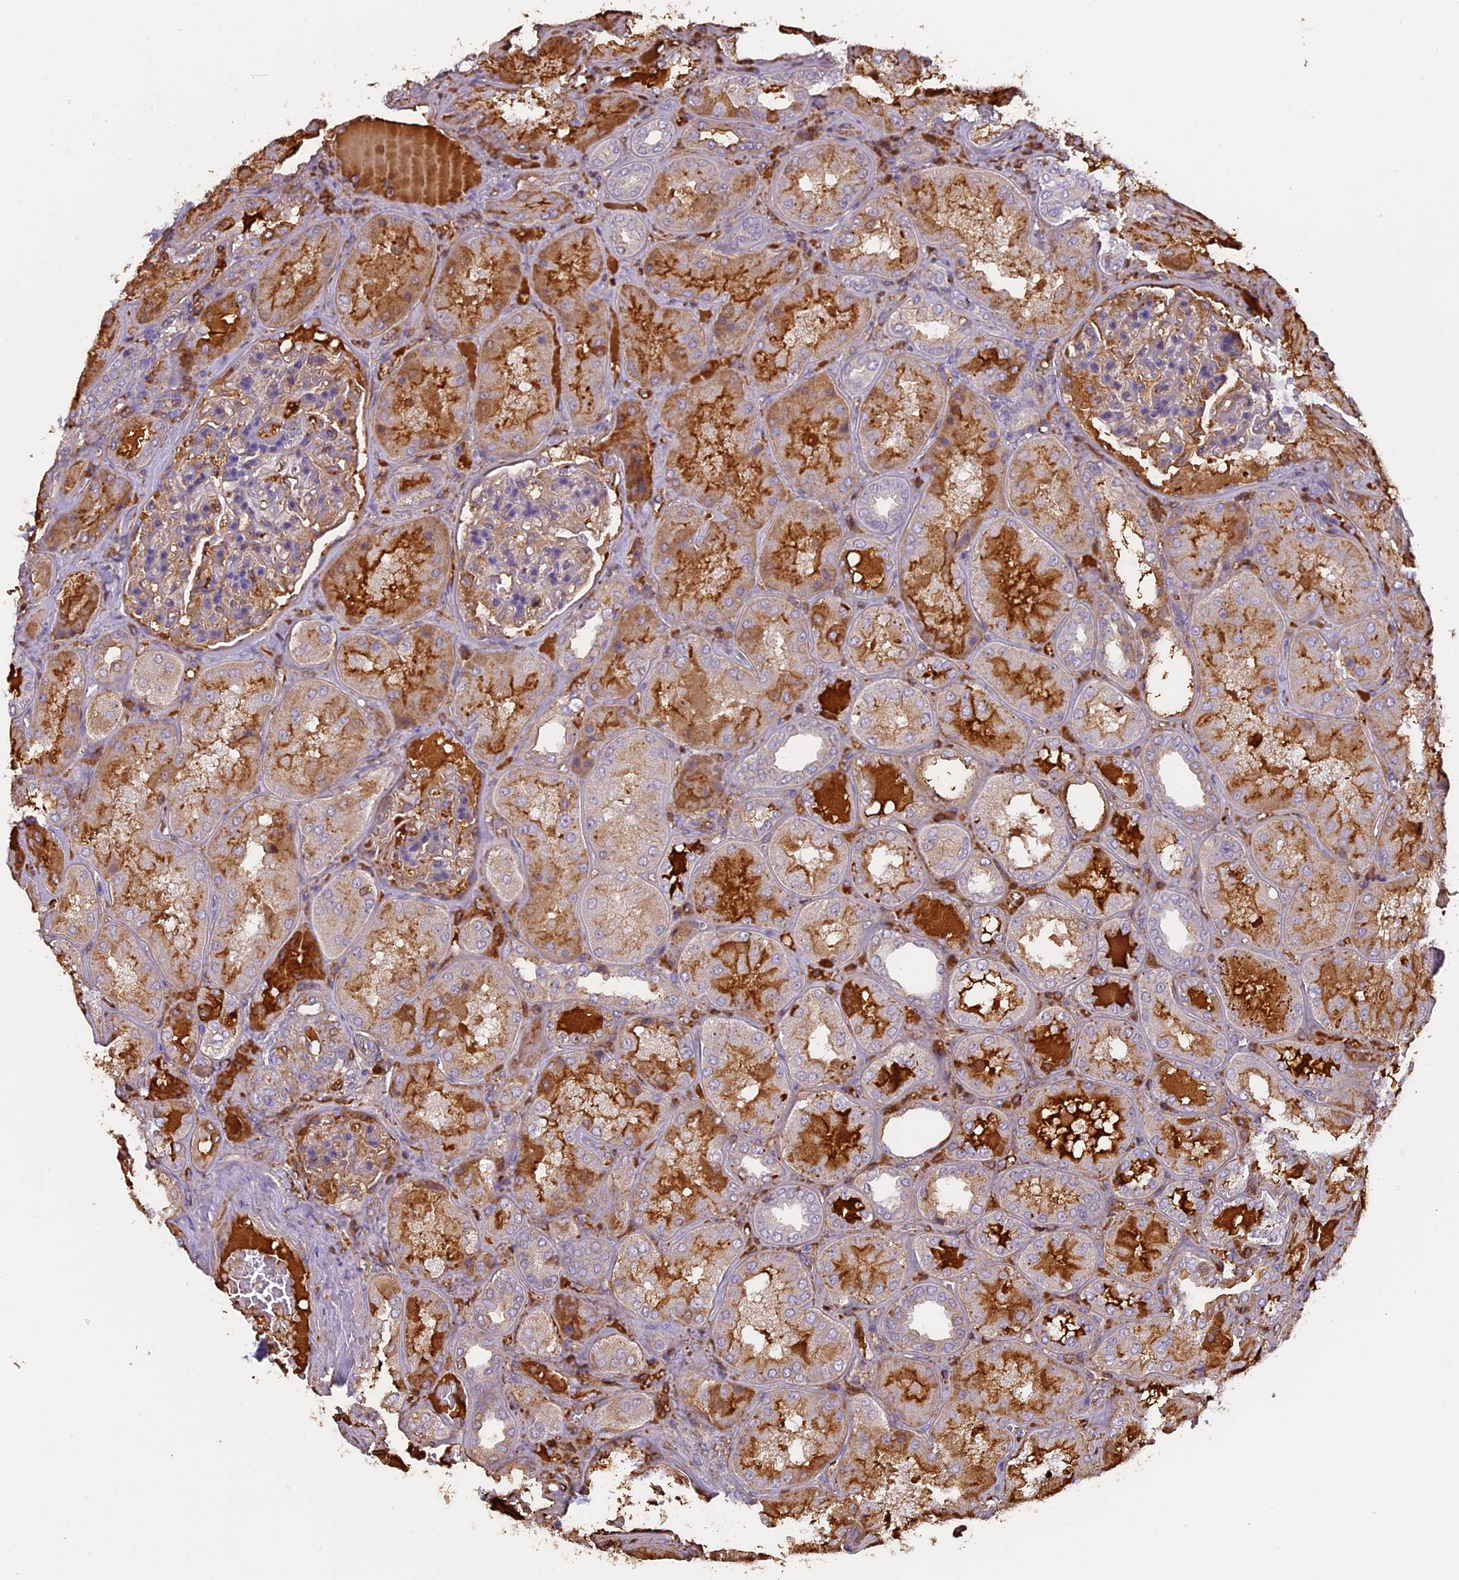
{"staining": {"intensity": "weak", "quantity": "<25%", "location": "cytoplasmic/membranous"}, "tissue": "kidney", "cell_type": "Cells in glomeruli", "image_type": "normal", "snomed": [{"axis": "morphology", "description": "Normal tissue, NOS"}, {"axis": "topography", "description": "Kidney"}], "caption": "This is a histopathology image of IHC staining of normal kidney, which shows no expression in cells in glomeruli.", "gene": "CFAP119", "patient": {"sex": "female", "age": 56}}